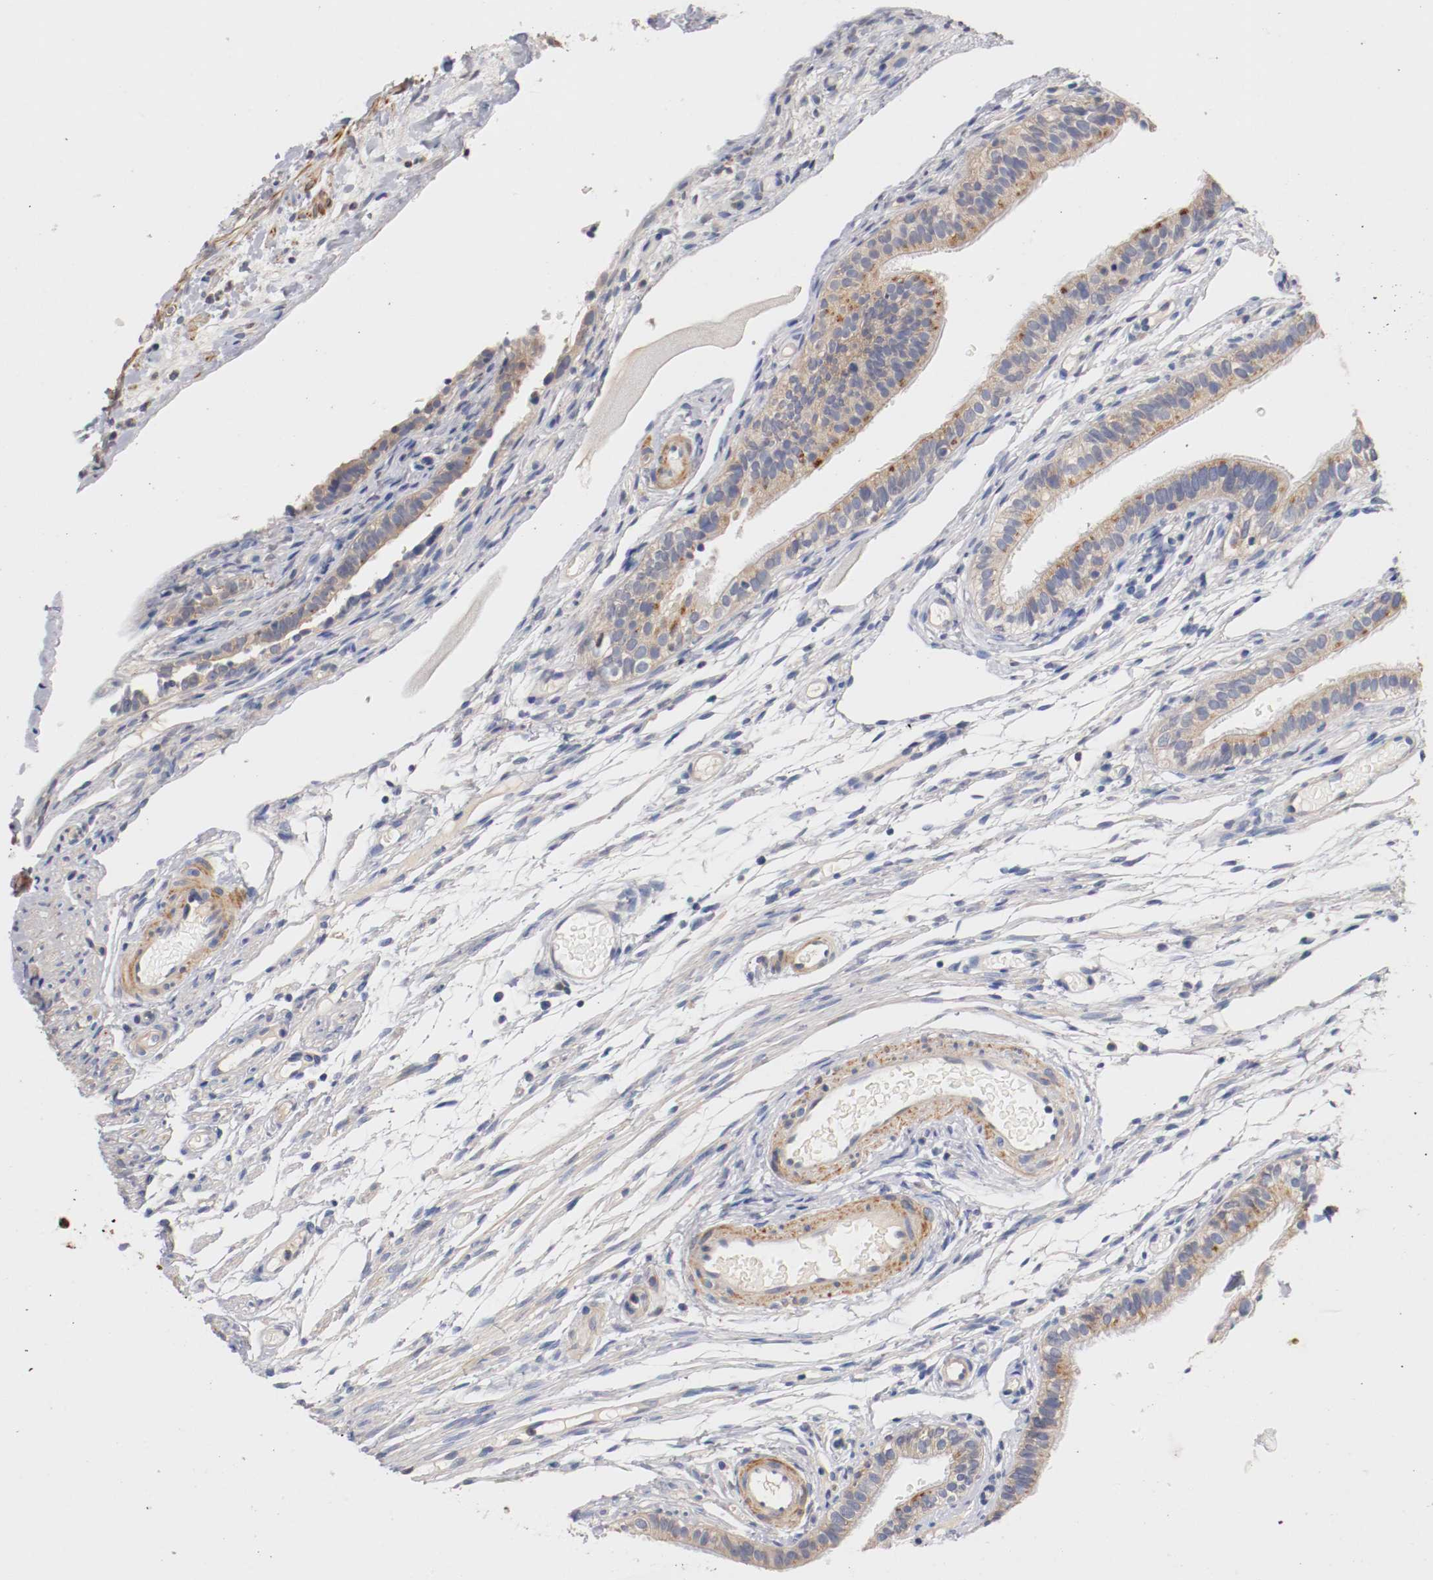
{"staining": {"intensity": "weak", "quantity": "25%-75%", "location": "cytoplasmic/membranous"}, "tissue": "fallopian tube", "cell_type": "Glandular cells", "image_type": "normal", "snomed": [{"axis": "morphology", "description": "Normal tissue, NOS"}, {"axis": "morphology", "description": "Dermoid, NOS"}, {"axis": "topography", "description": "Fallopian tube"}], "caption": "Brown immunohistochemical staining in normal human fallopian tube reveals weak cytoplasmic/membranous expression in approximately 25%-75% of glandular cells. The staining was performed using DAB (3,3'-diaminobenzidine) to visualize the protein expression in brown, while the nuclei were stained in blue with hematoxylin (Magnification: 20x).", "gene": "SEMA5A", "patient": {"sex": "female", "age": 33}}